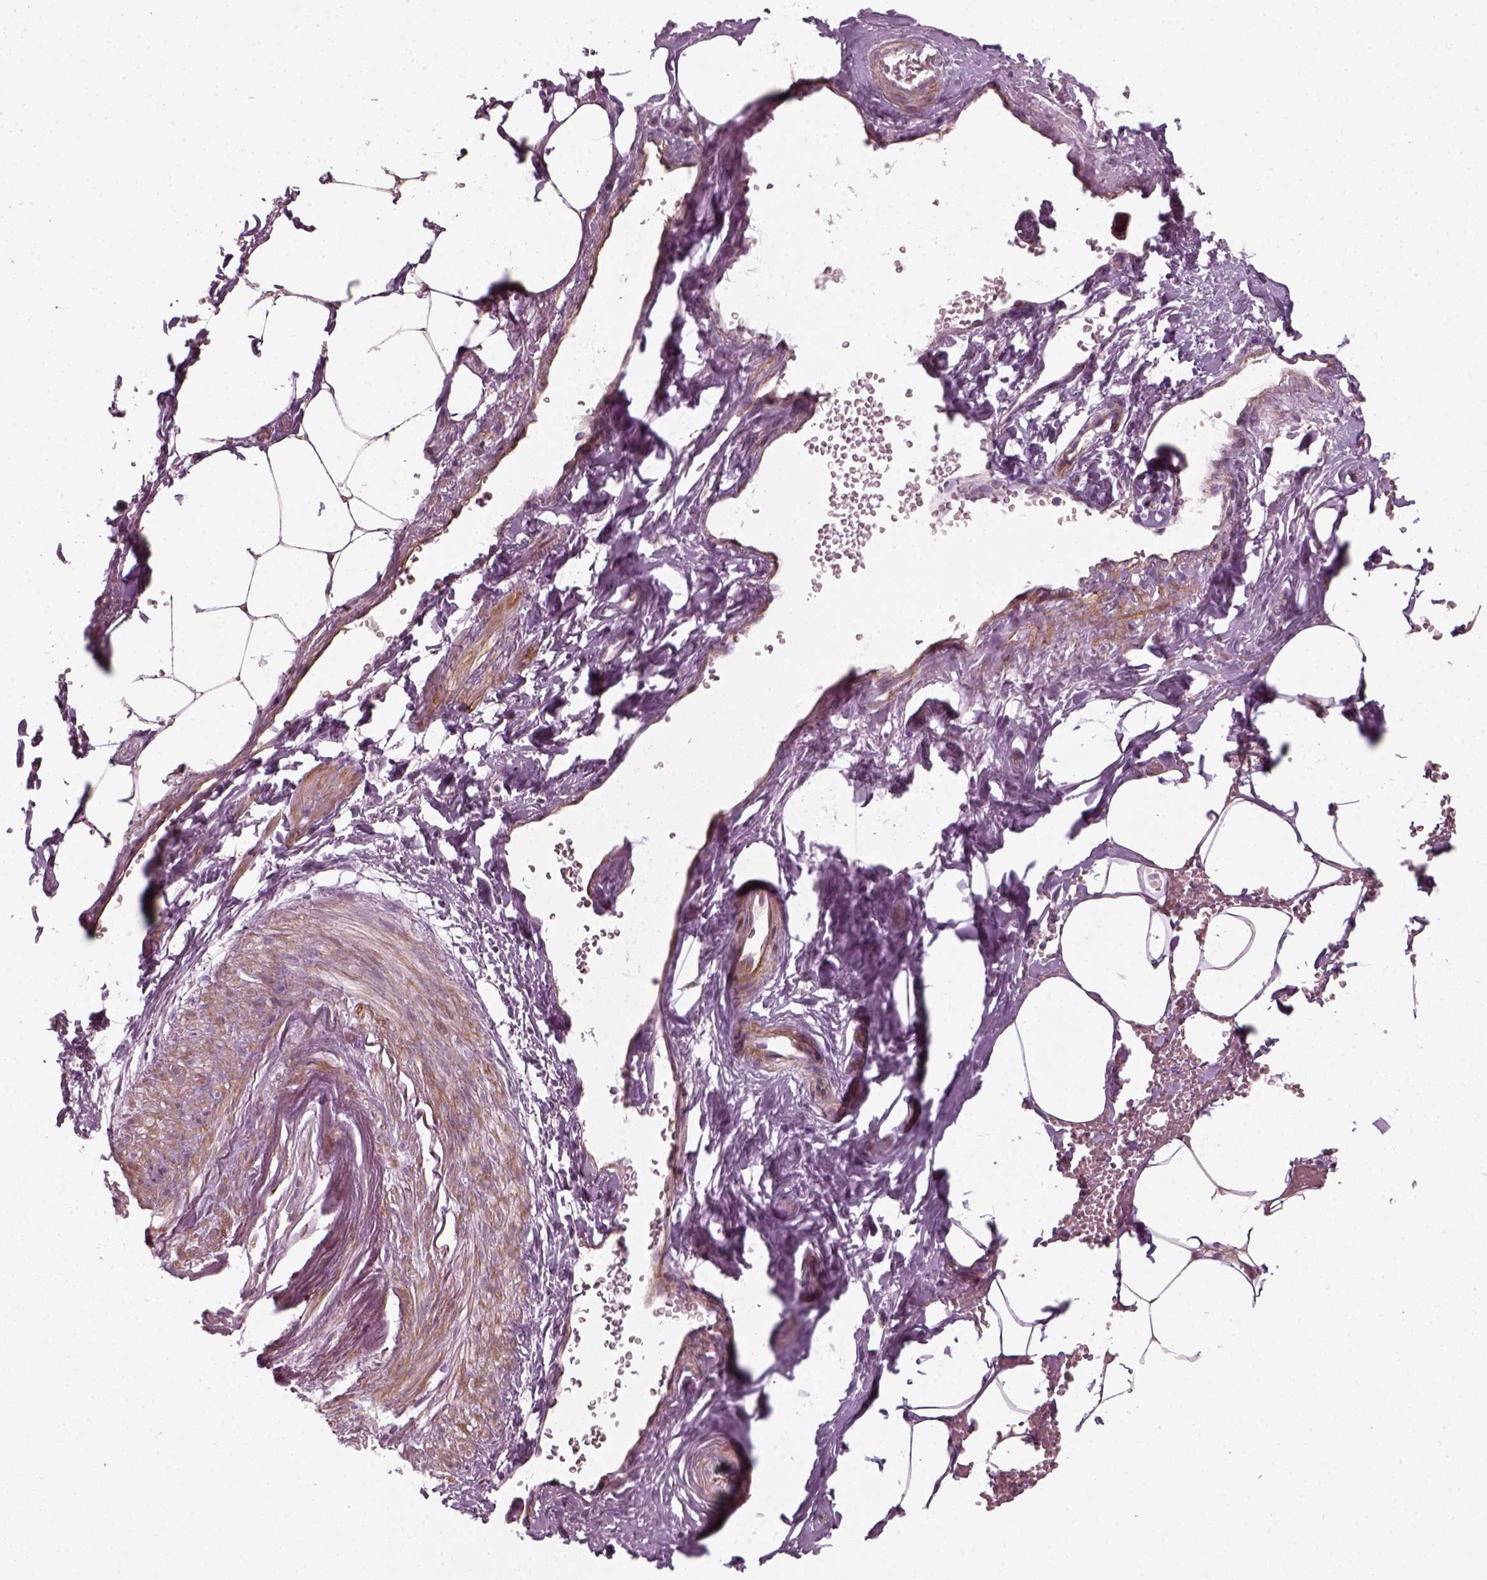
{"staining": {"intensity": "negative", "quantity": "none", "location": "none"}, "tissue": "adipose tissue", "cell_type": "Adipocytes", "image_type": "normal", "snomed": [{"axis": "morphology", "description": "Normal tissue, NOS"}, {"axis": "topography", "description": "Prostate"}, {"axis": "topography", "description": "Peripheral nerve tissue"}], "caption": "Adipose tissue stained for a protein using immunohistochemistry (IHC) reveals no staining adipocytes.", "gene": "DNASE1L1", "patient": {"sex": "male", "age": 55}}